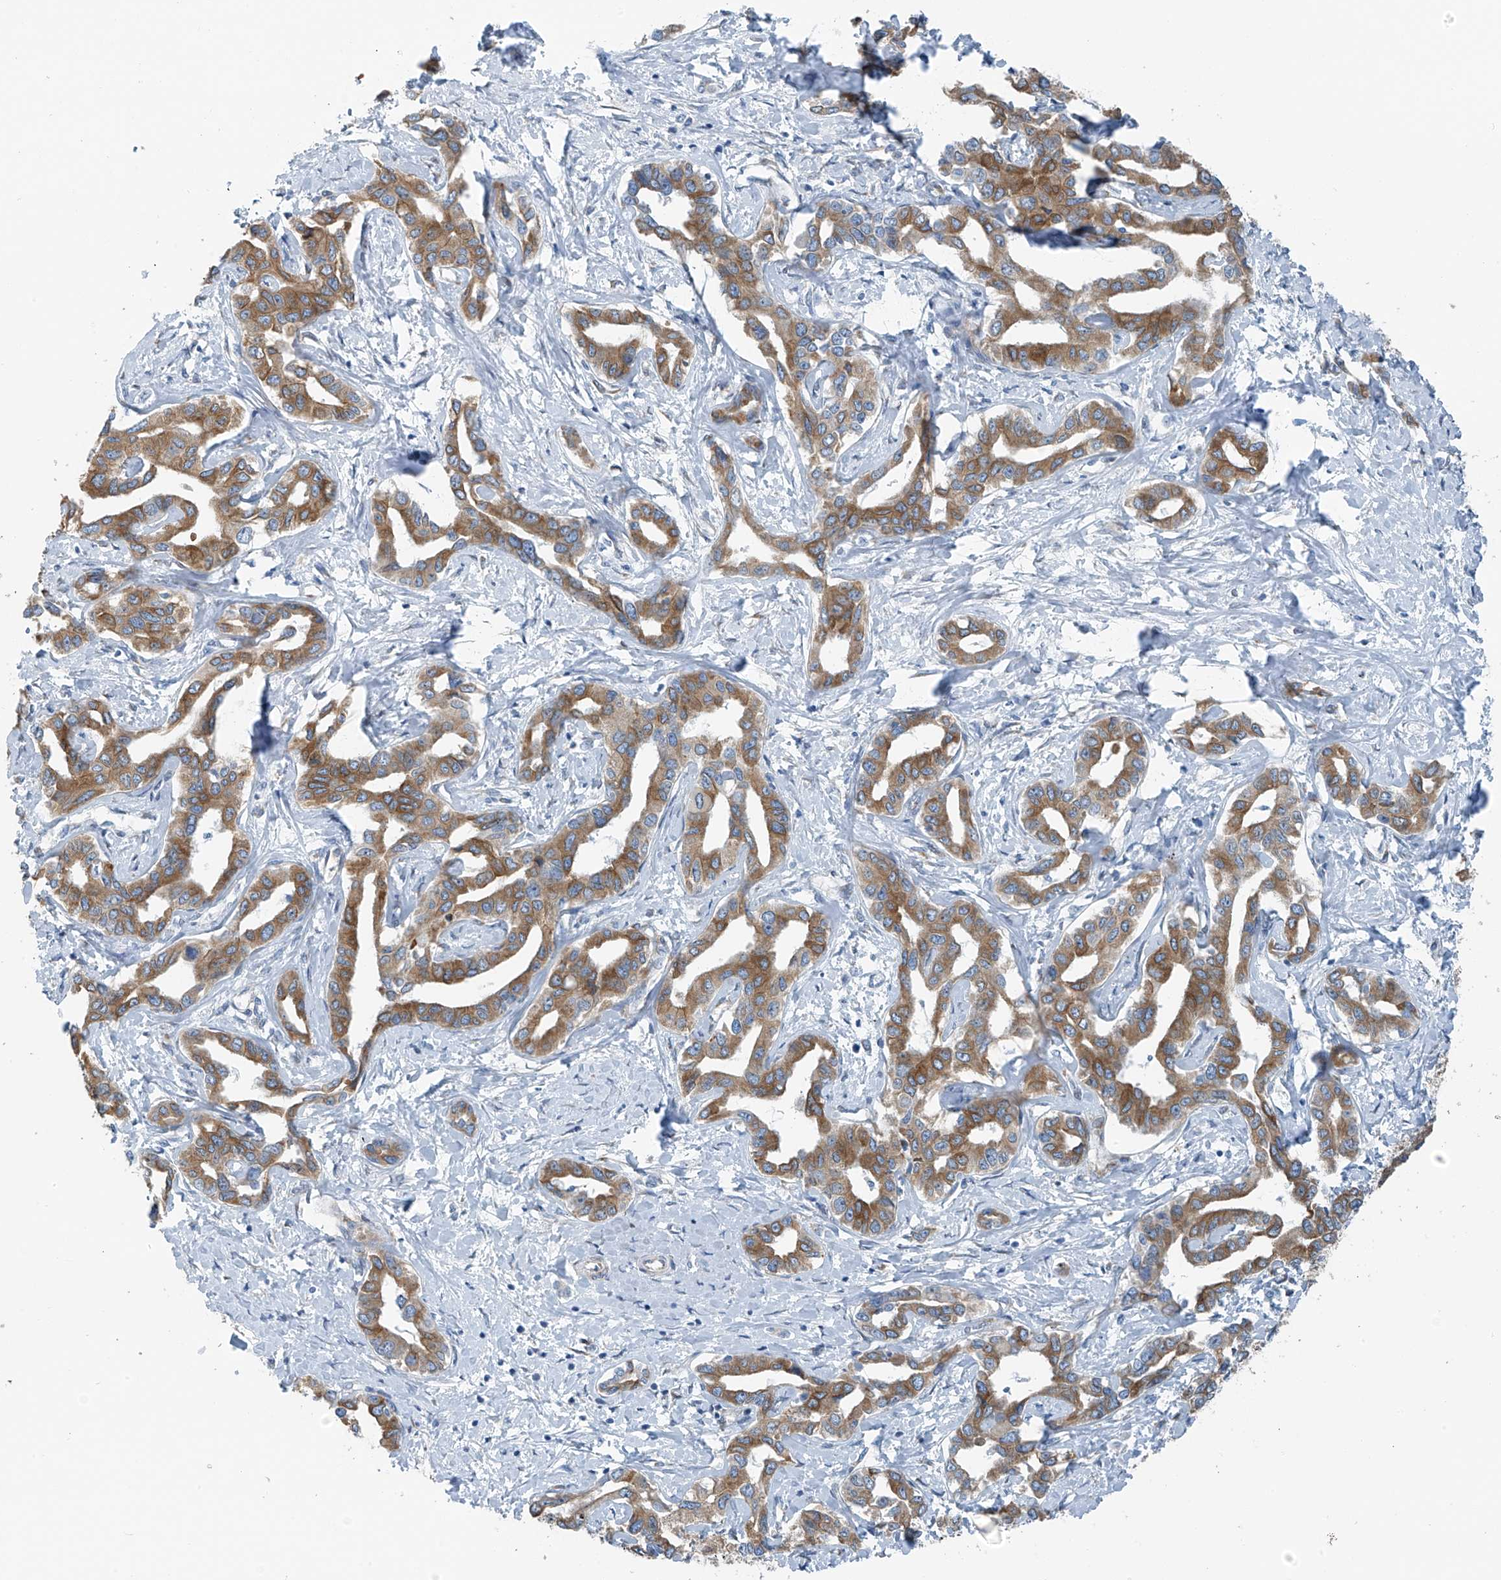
{"staining": {"intensity": "moderate", "quantity": ">75%", "location": "cytoplasmic/membranous"}, "tissue": "liver cancer", "cell_type": "Tumor cells", "image_type": "cancer", "snomed": [{"axis": "morphology", "description": "Cholangiocarcinoma"}, {"axis": "topography", "description": "Liver"}], "caption": "Tumor cells demonstrate moderate cytoplasmic/membranous staining in approximately >75% of cells in liver cancer (cholangiocarcinoma).", "gene": "RCN2", "patient": {"sex": "male", "age": 59}}